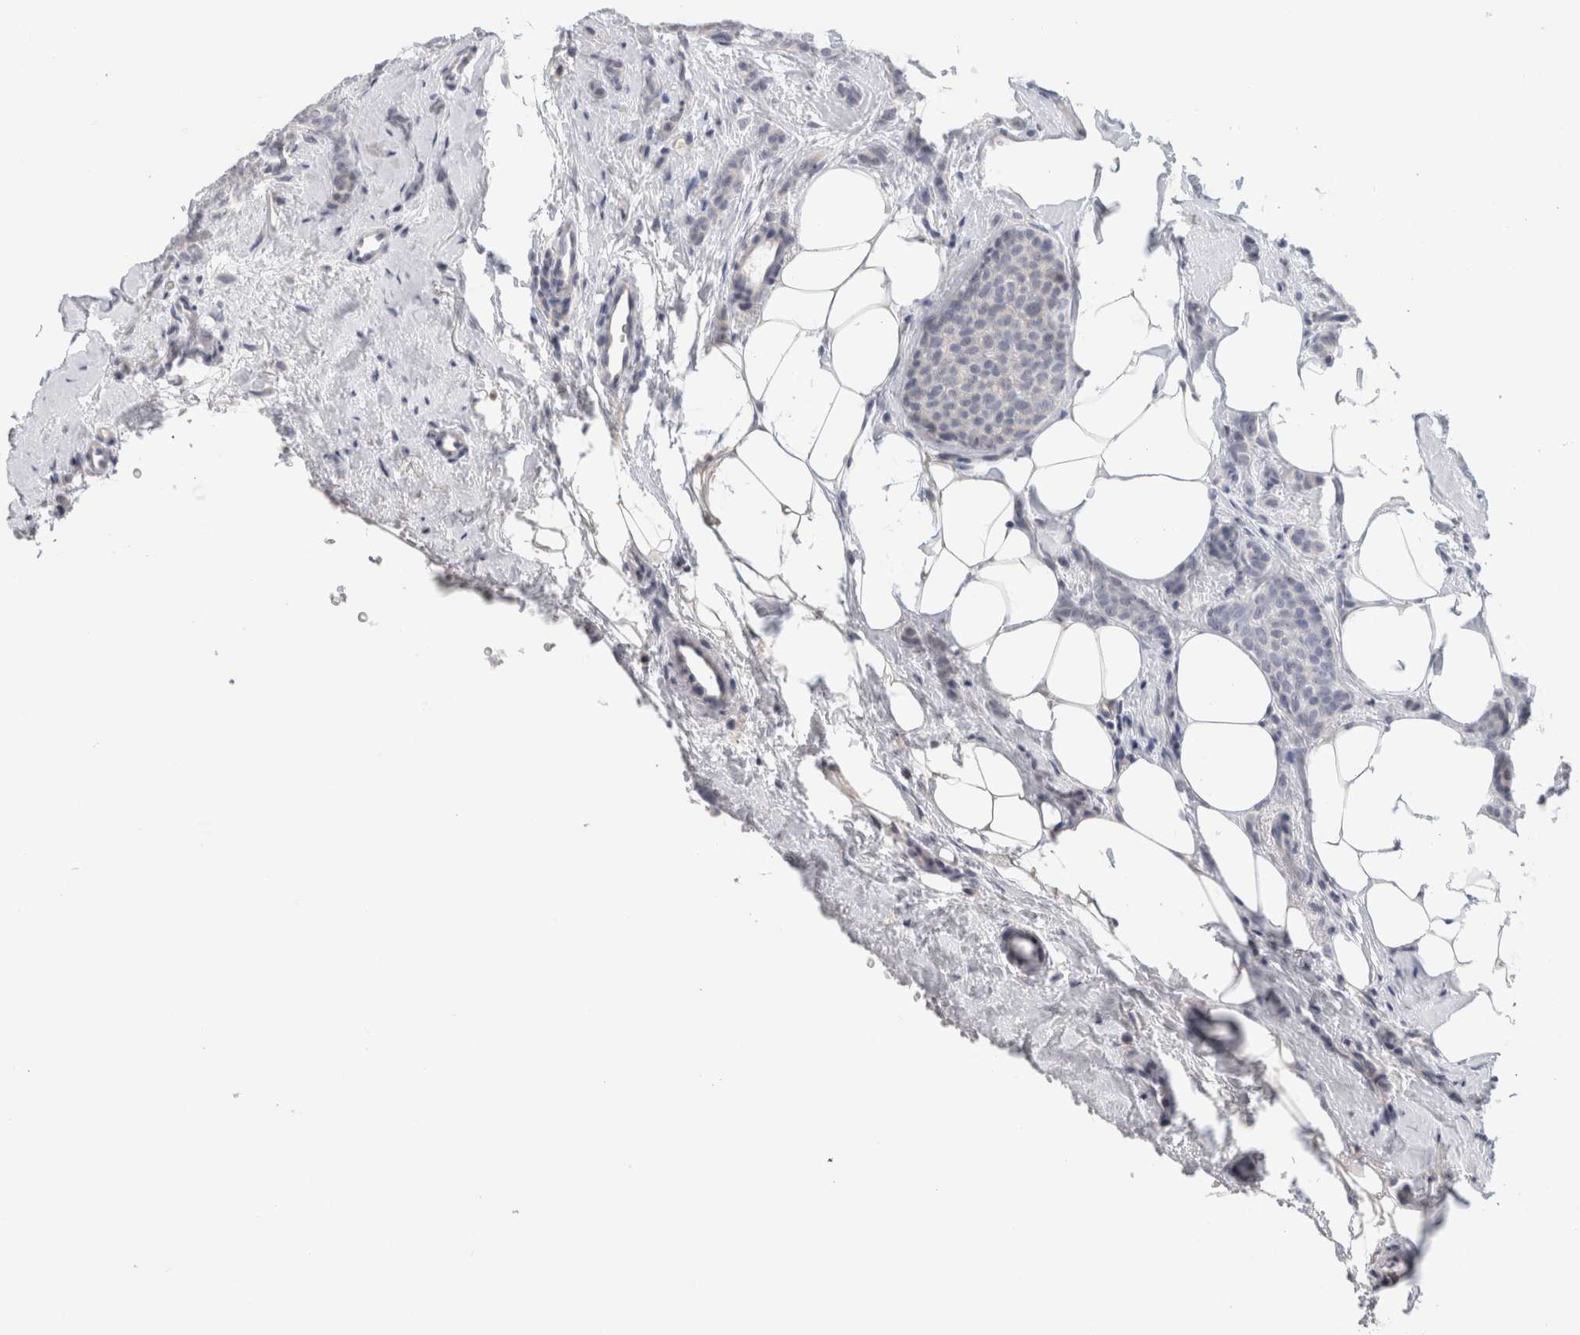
{"staining": {"intensity": "negative", "quantity": "none", "location": "none"}, "tissue": "breast cancer", "cell_type": "Tumor cells", "image_type": "cancer", "snomed": [{"axis": "morphology", "description": "Lobular carcinoma"}, {"axis": "topography", "description": "Skin"}, {"axis": "topography", "description": "Breast"}], "caption": "A photomicrograph of breast lobular carcinoma stained for a protein displays no brown staining in tumor cells.", "gene": "AFP", "patient": {"sex": "female", "age": 46}}